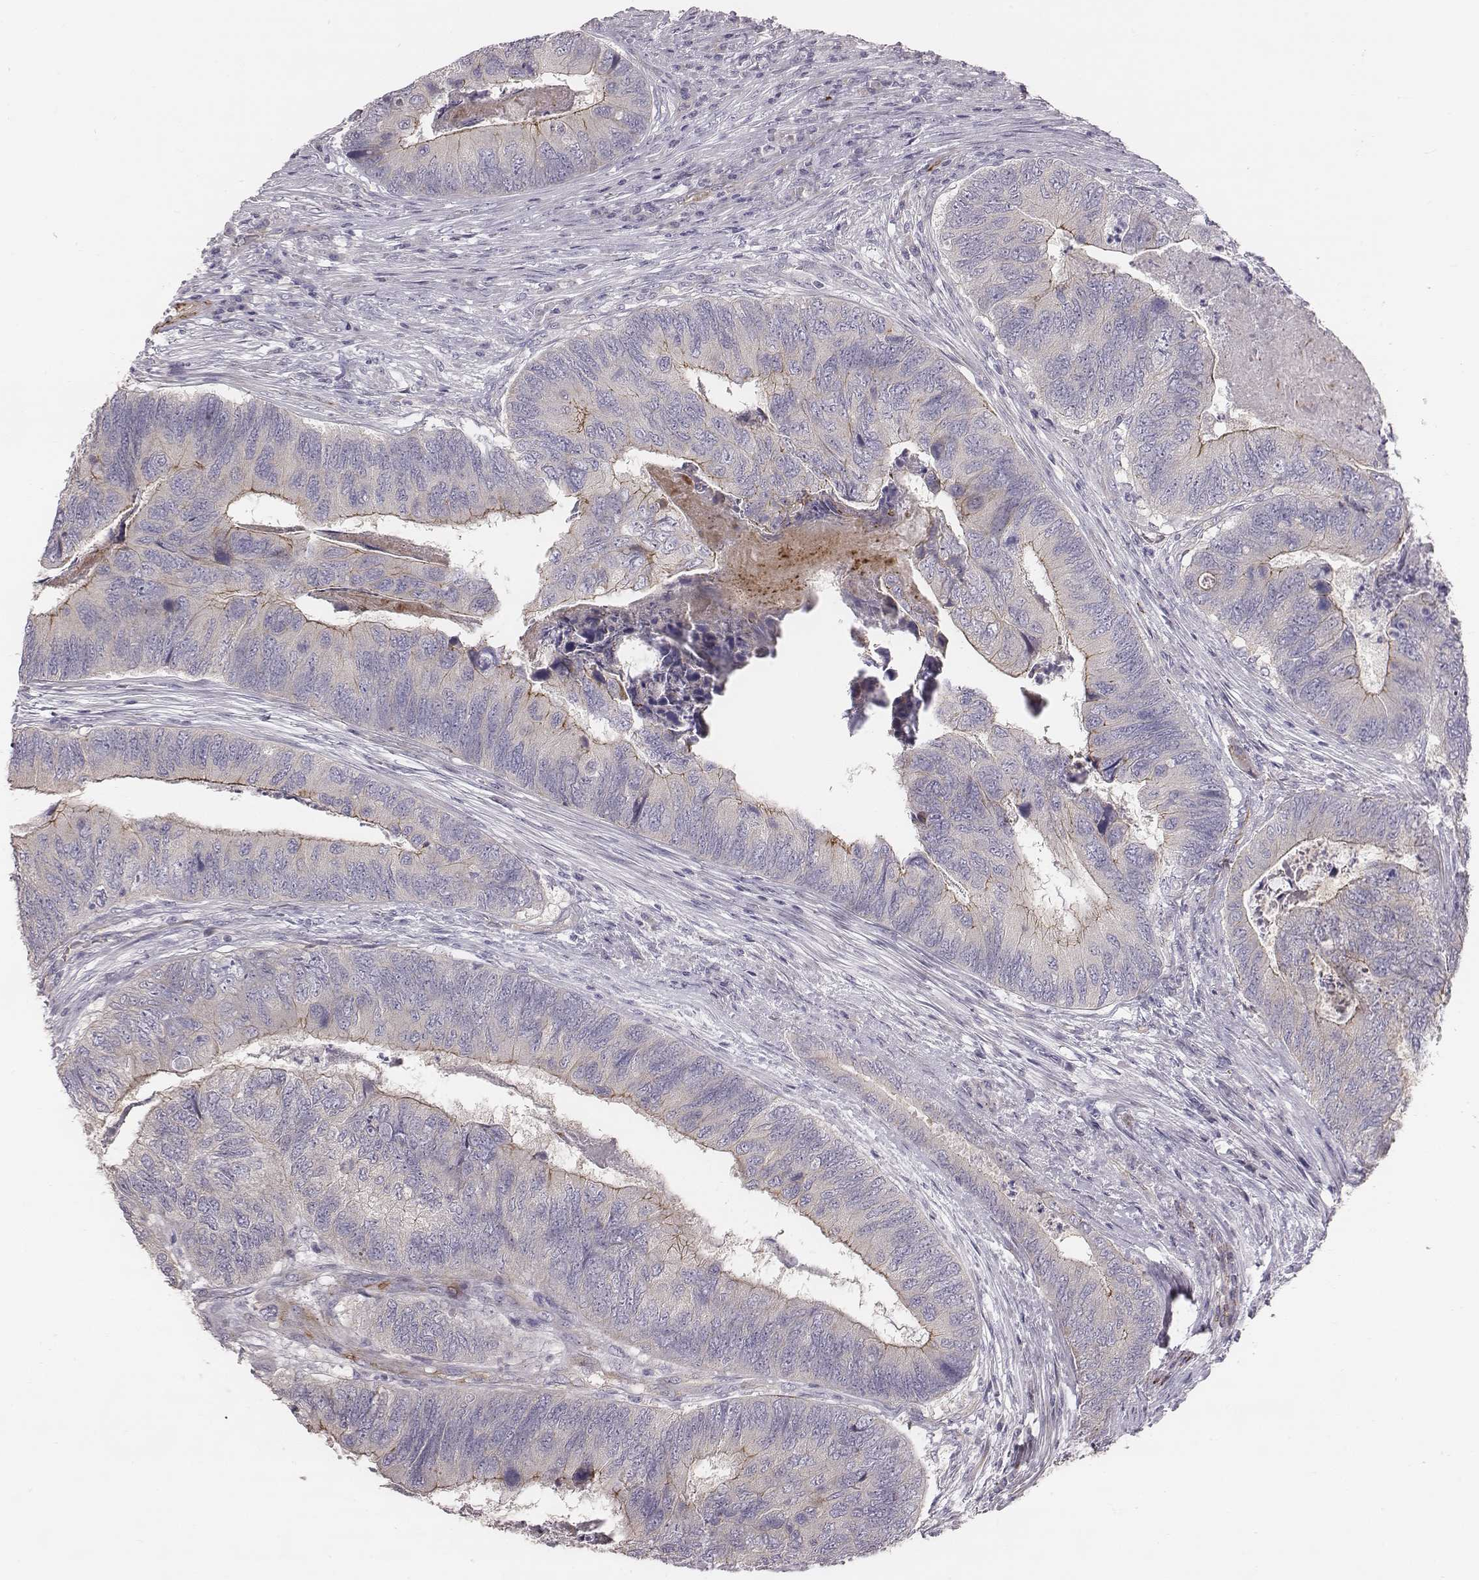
{"staining": {"intensity": "moderate", "quantity": "25%-75%", "location": "cytoplasmic/membranous"}, "tissue": "colorectal cancer", "cell_type": "Tumor cells", "image_type": "cancer", "snomed": [{"axis": "morphology", "description": "Adenocarcinoma, NOS"}, {"axis": "topography", "description": "Colon"}], "caption": "DAB immunohistochemical staining of colorectal cancer (adenocarcinoma) demonstrates moderate cytoplasmic/membranous protein staining in about 25%-75% of tumor cells.", "gene": "PRKCZ", "patient": {"sex": "female", "age": 67}}